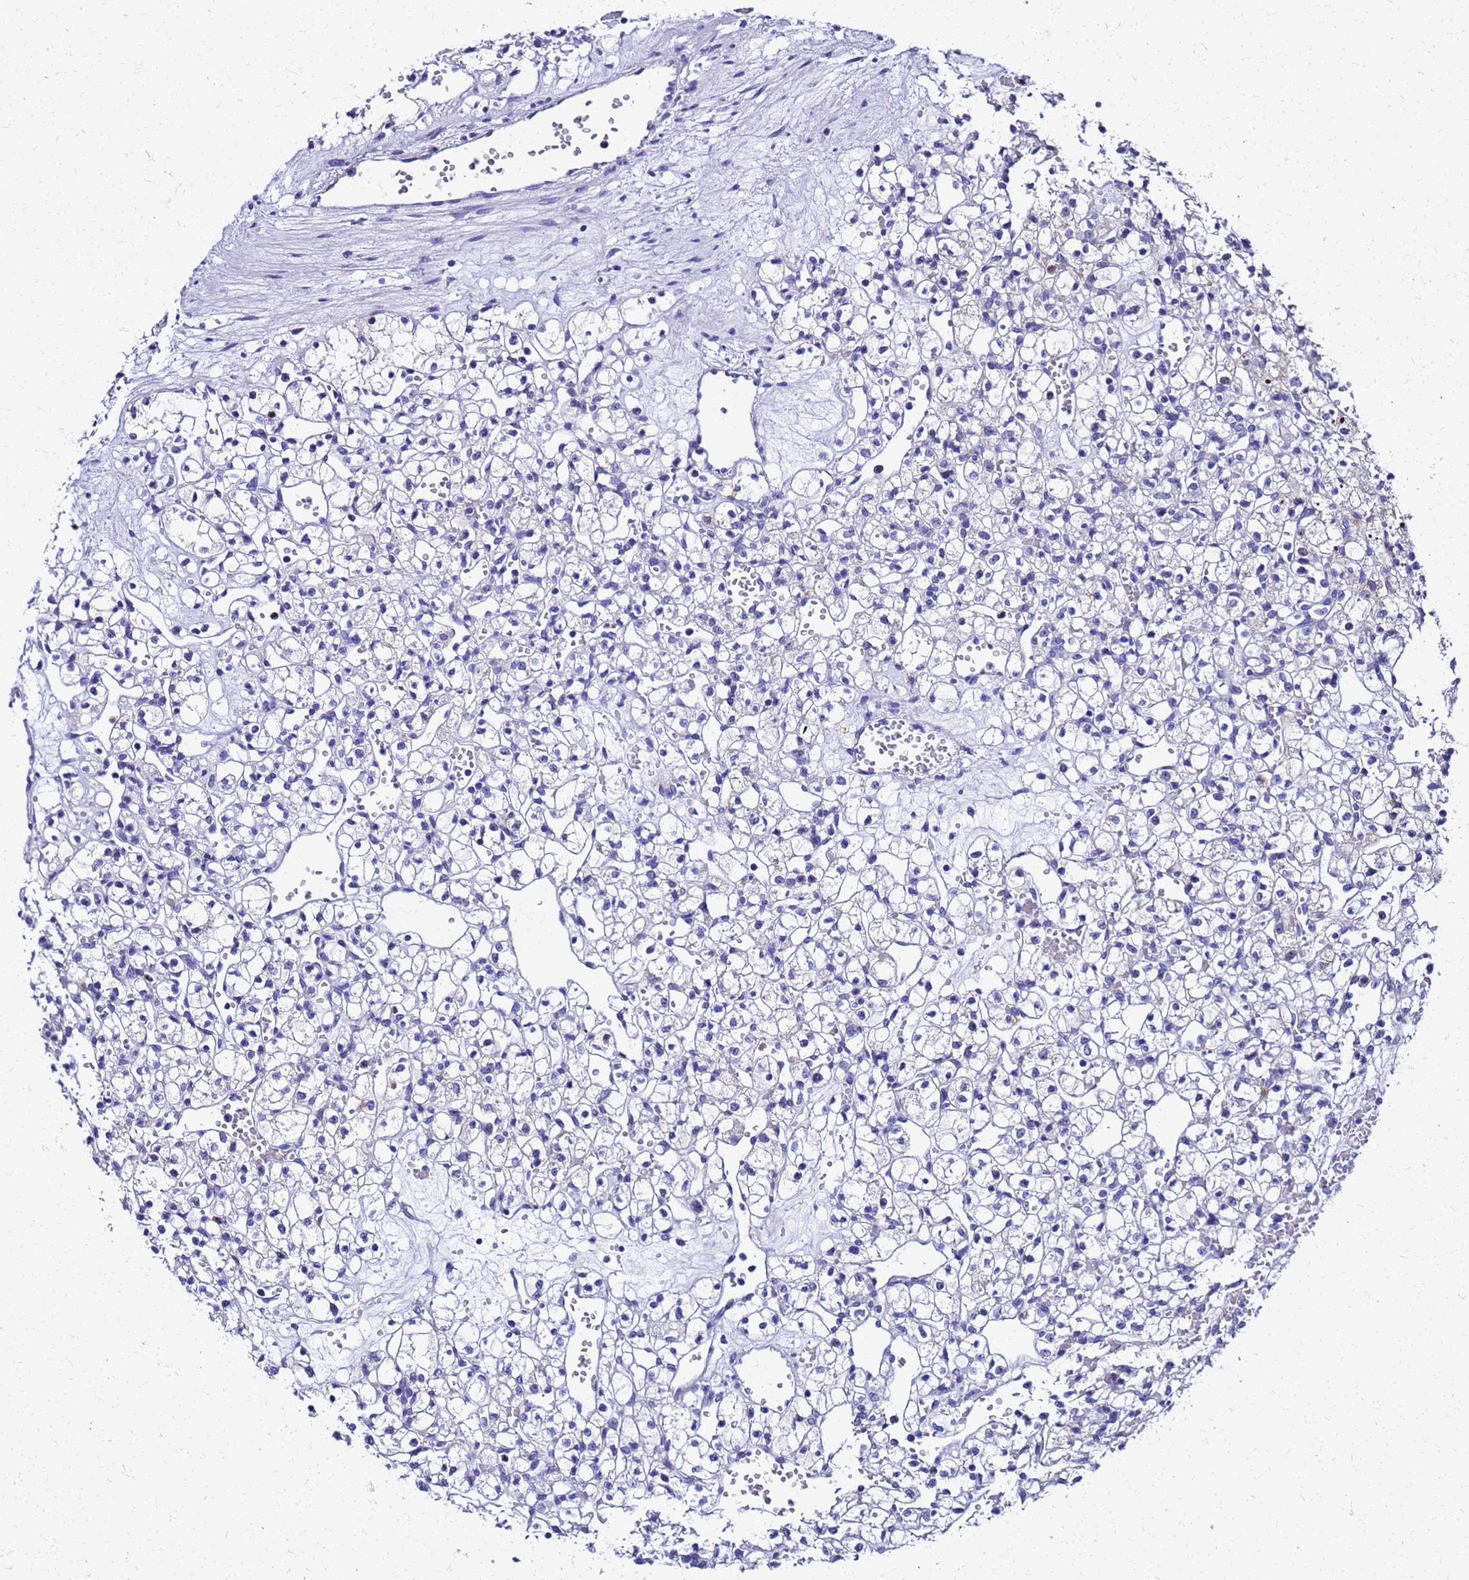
{"staining": {"intensity": "negative", "quantity": "none", "location": "none"}, "tissue": "renal cancer", "cell_type": "Tumor cells", "image_type": "cancer", "snomed": [{"axis": "morphology", "description": "Adenocarcinoma, NOS"}, {"axis": "topography", "description": "Kidney"}], "caption": "Immunohistochemistry of renal adenocarcinoma reveals no expression in tumor cells. The staining was performed using DAB (3,3'-diaminobenzidine) to visualize the protein expression in brown, while the nuclei were stained in blue with hematoxylin (Magnification: 20x).", "gene": "SMIM21", "patient": {"sex": "female", "age": 59}}